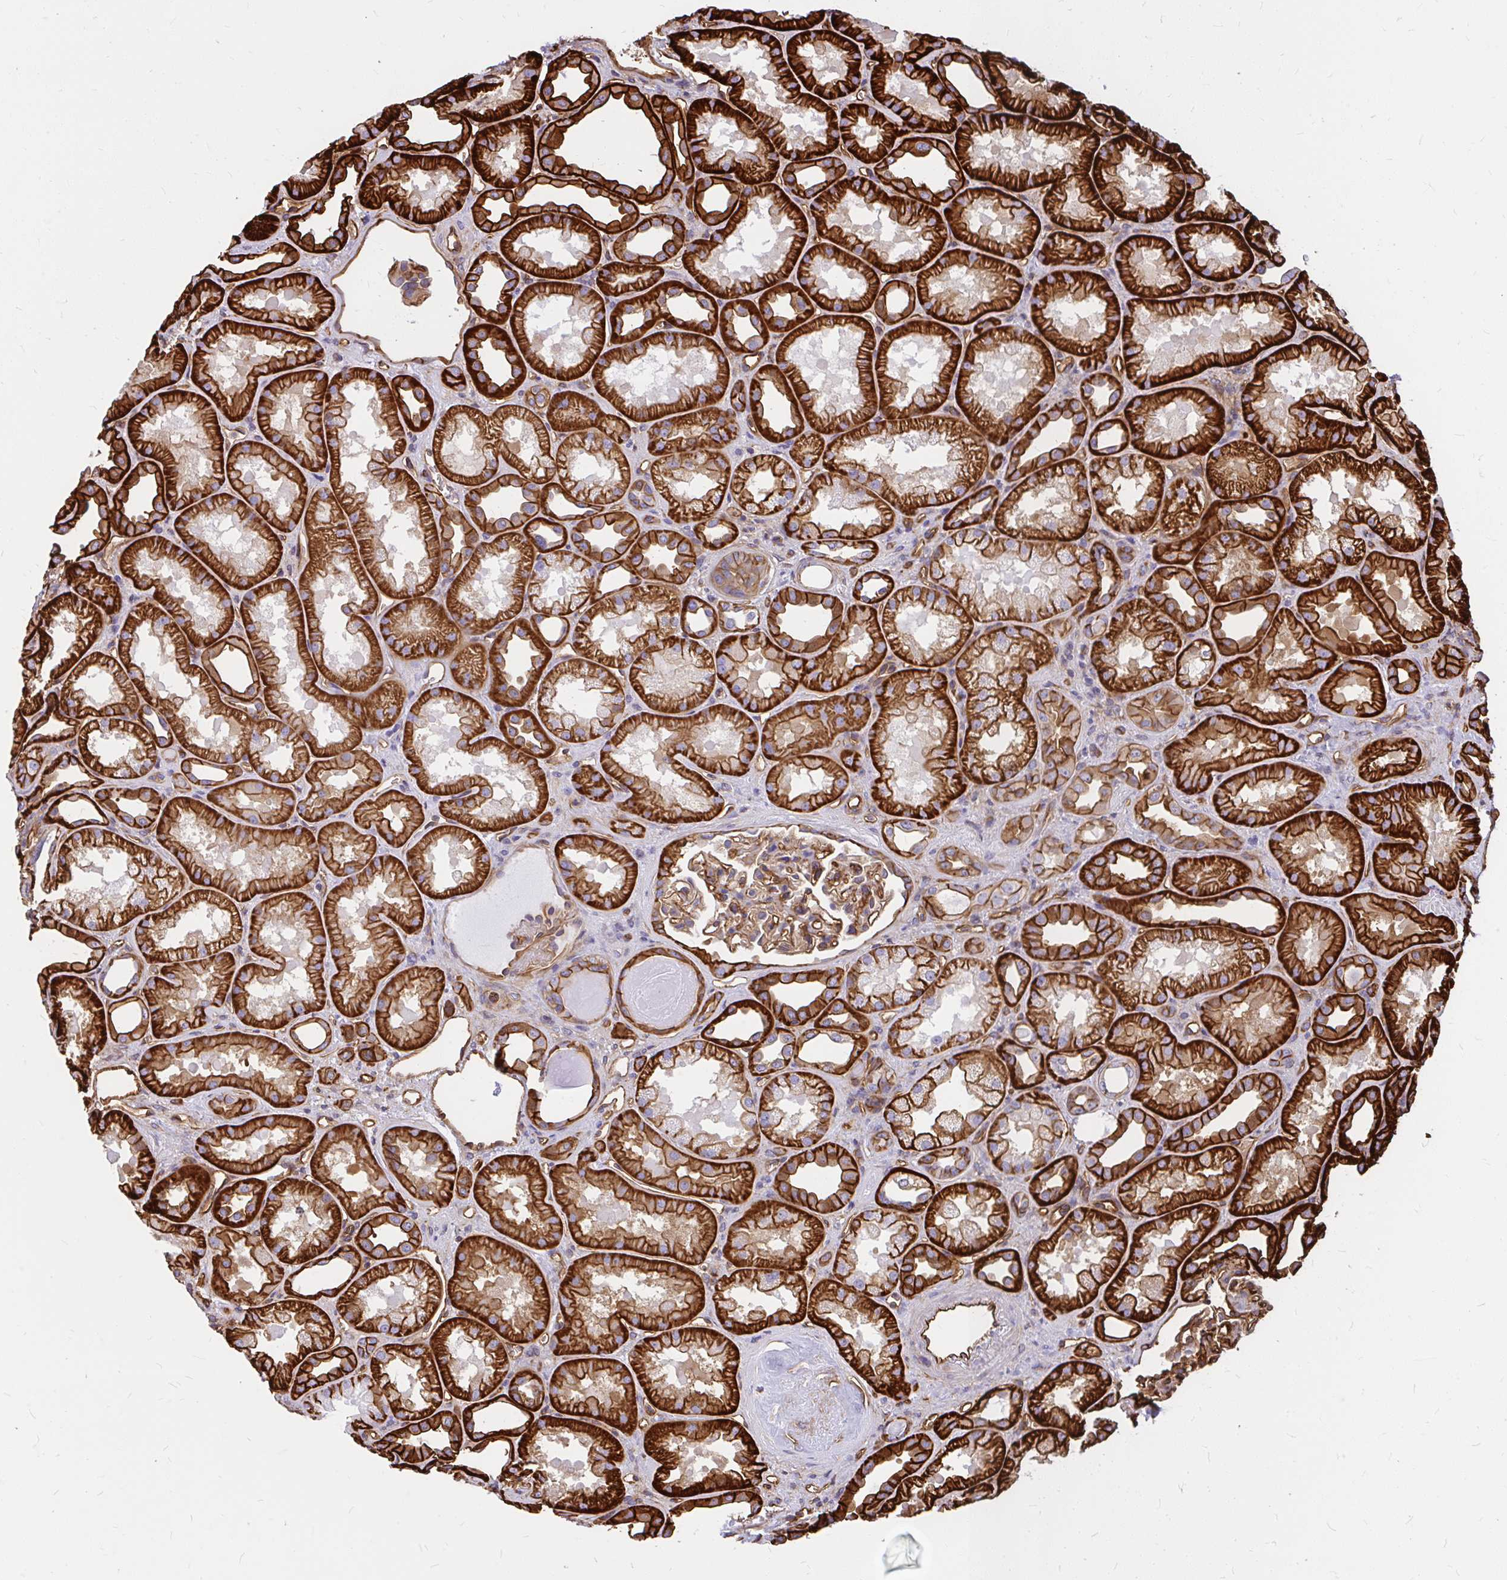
{"staining": {"intensity": "moderate", "quantity": "25%-75%", "location": "cytoplasmic/membranous"}, "tissue": "kidney", "cell_type": "Cells in glomeruli", "image_type": "normal", "snomed": [{"axis": "morphology", "description": "Normal tissue, NOS"}, {"axis": "topography", "description": "Kidney"}], "caption": "A brown stain shows moderate cytoplasmic/membranous positivity of a protein in cells in glomeruli of unremarkable human kidney. The protein of interest is stained brown, and the nuclei are stained in blue (DAB IHC with brightfield microscopy, high magnification).", "gene": "MAP1LC3B2", "patient": {"sex": "male", "age": 61}}